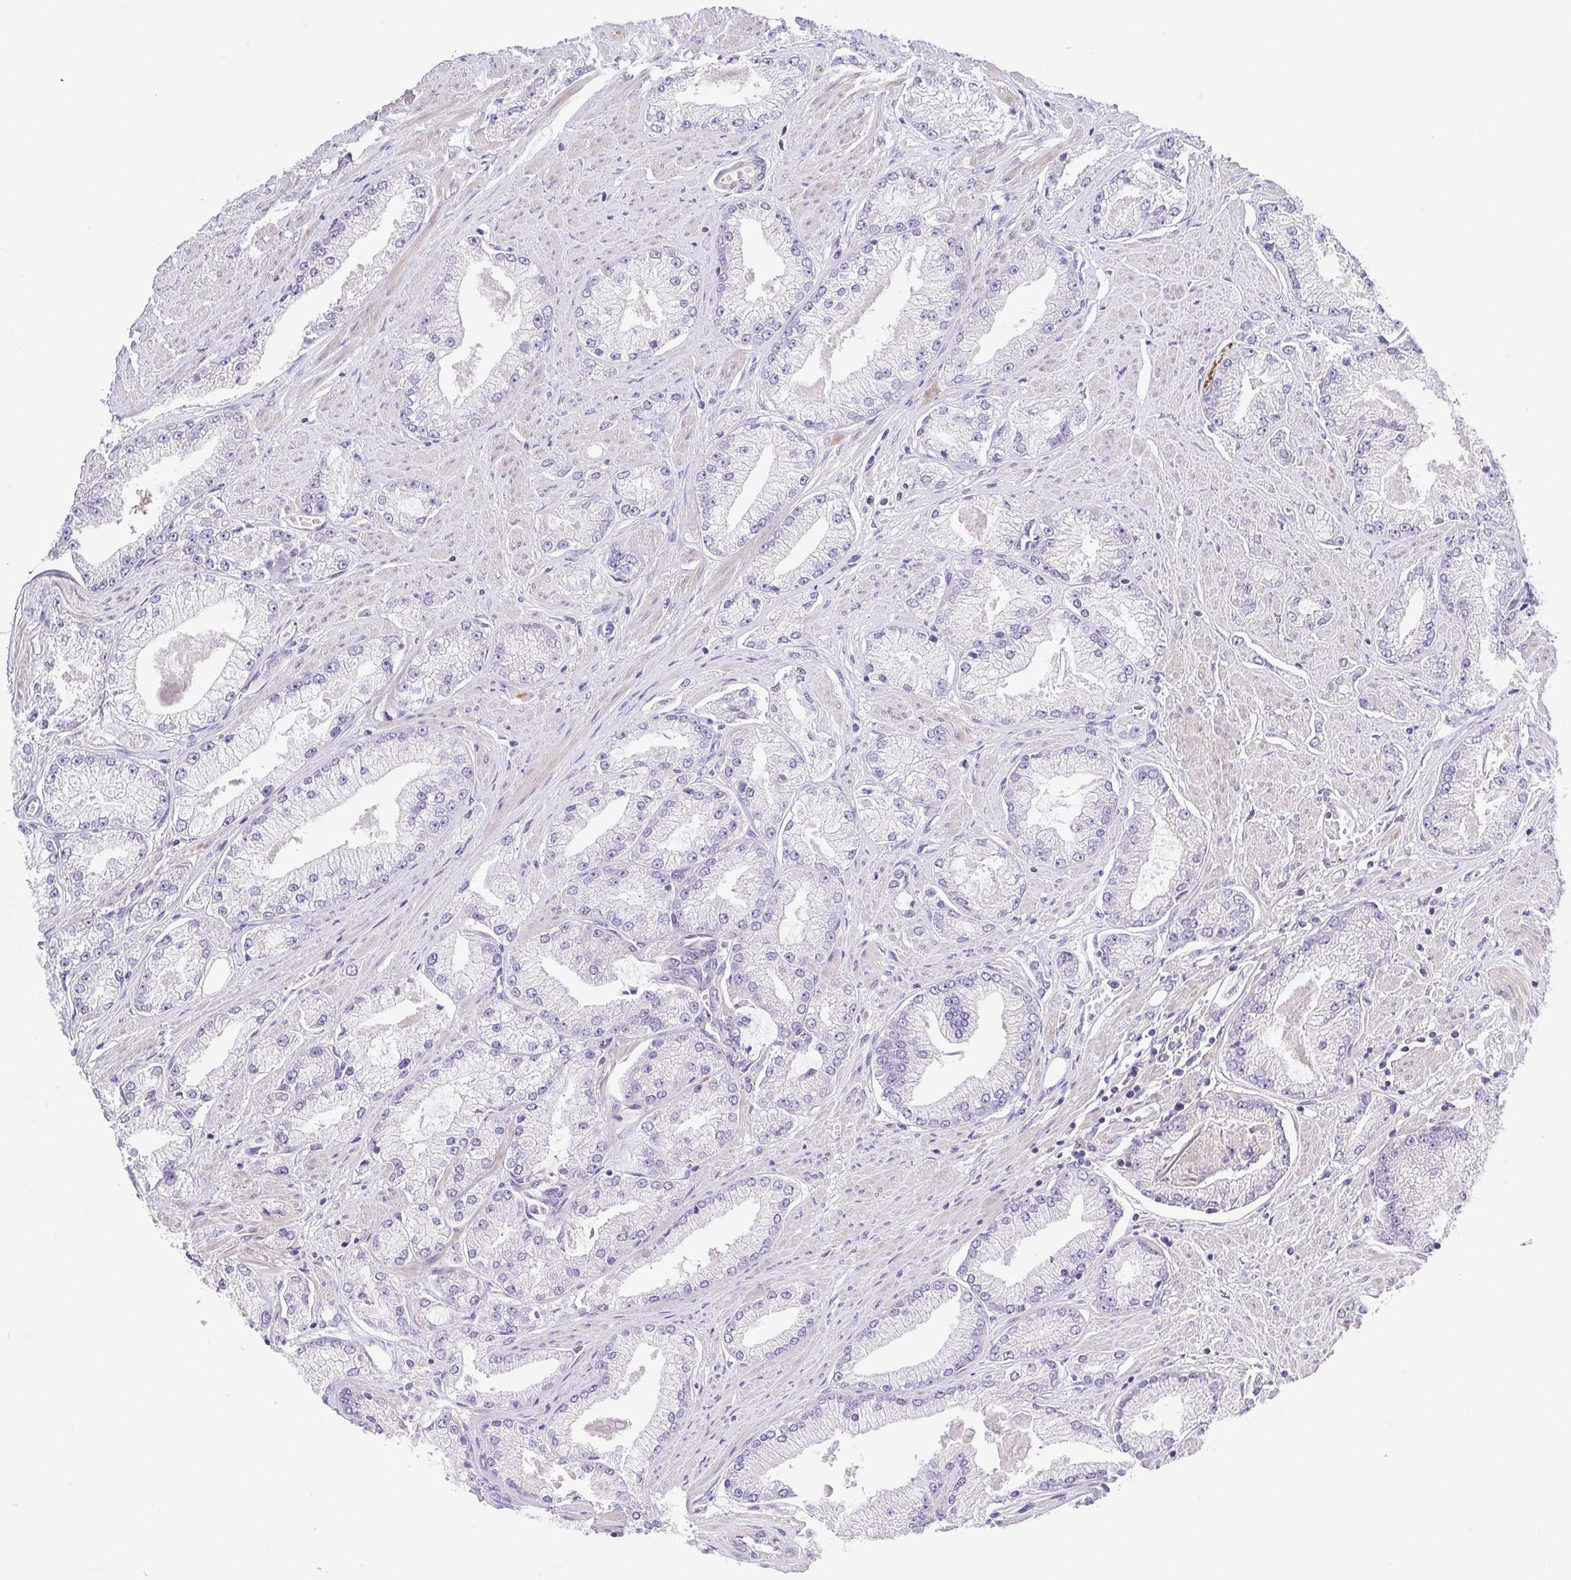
{"staining": {"intensity": "negative", "quantity": "none", "location": "none"}, "tissue": "prostate cancer", "cell_type": "Tumor cells", "image_type": "cancer", "snomed": [{"axis": "morphology", "description": "Adenocarcinoma, High grade"}, {"axis": "topography", "description": "Prostate"}], "caption": "Immunohistochemistry of human prostate adenocarcinoma (high-grade) reveals no expression in tumor cells.", "gene": "PRR14L", "patient": {"sex": "male", "age": 68}}